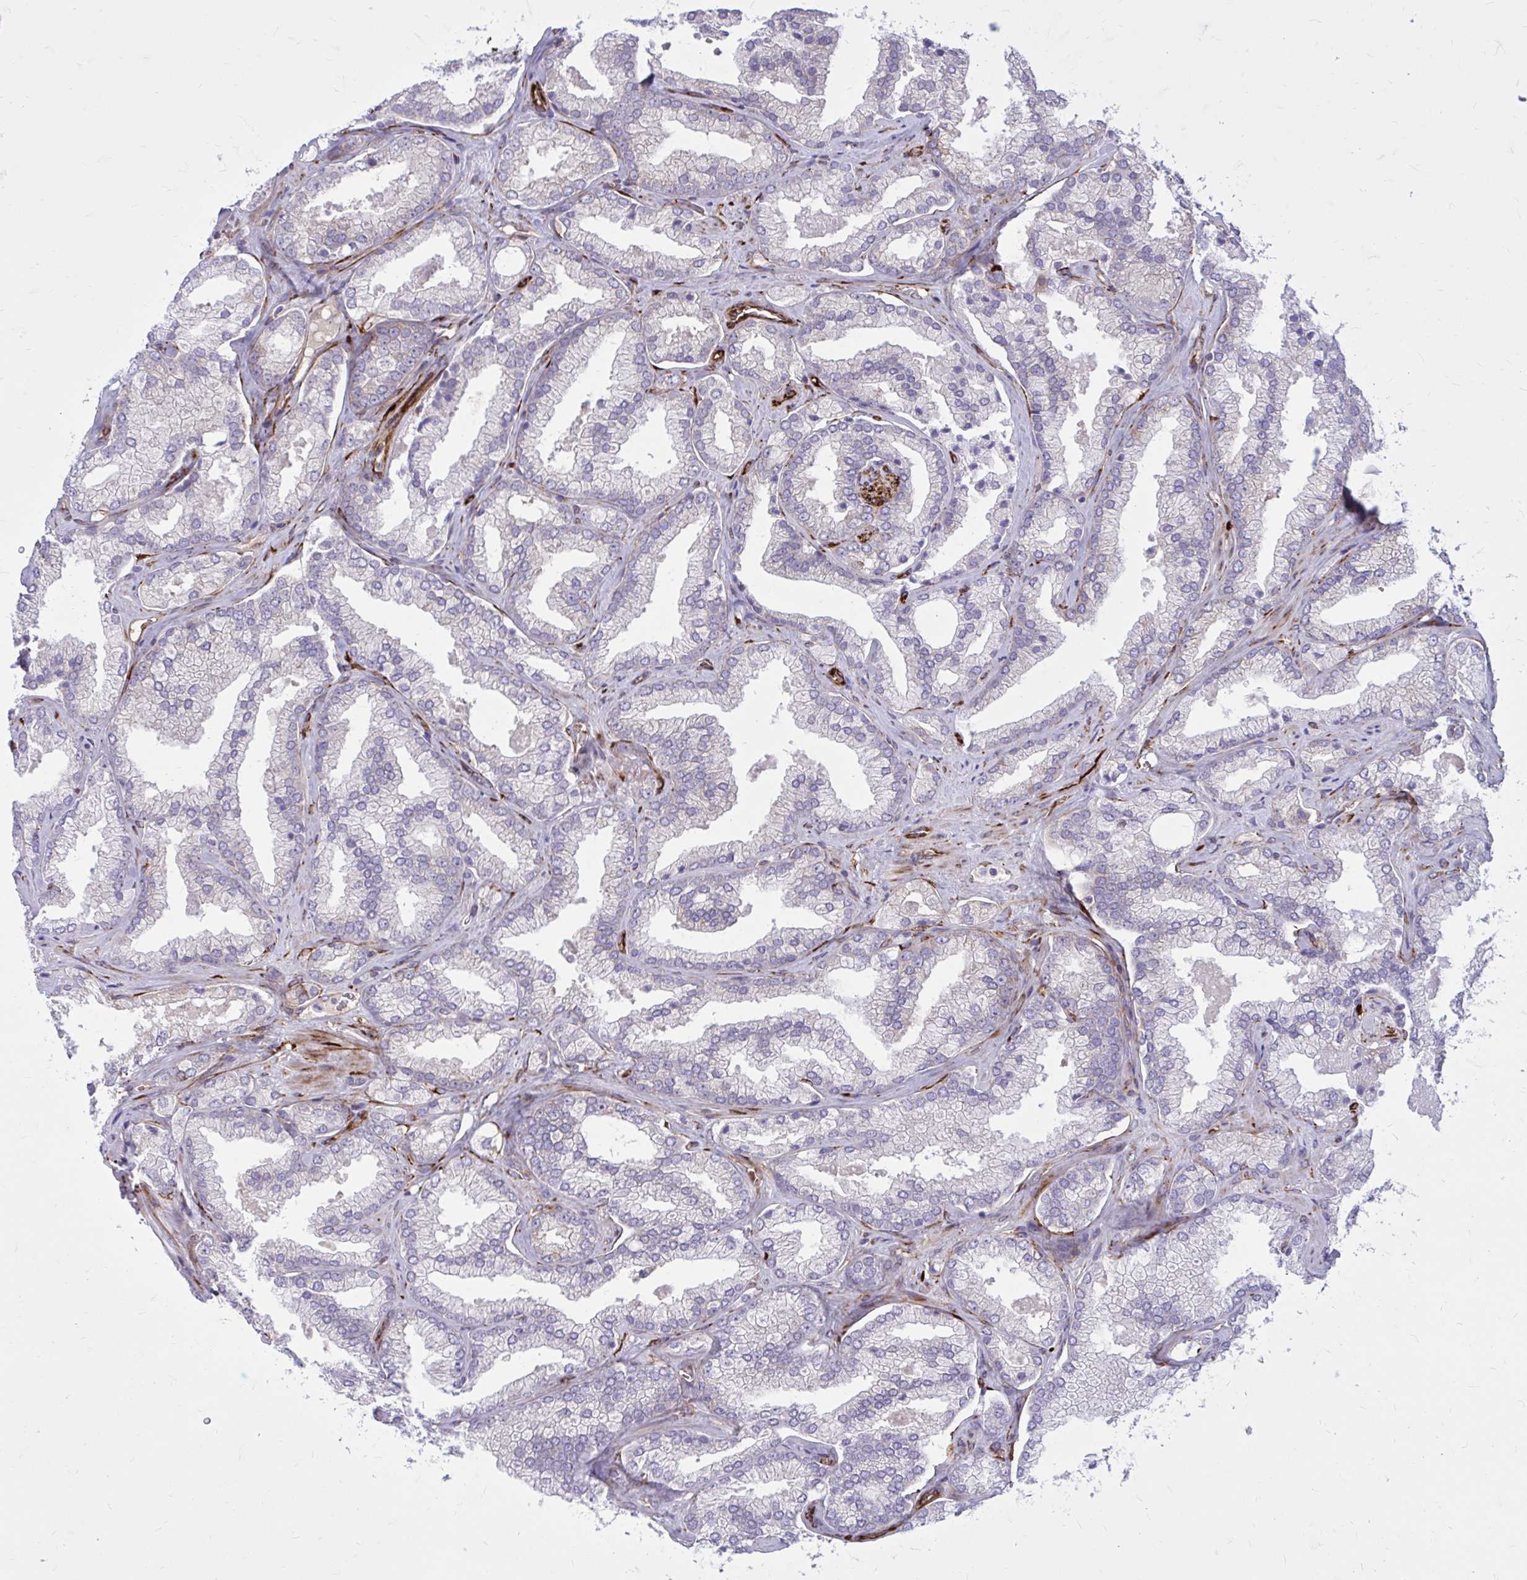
{"staining": {"intensity": "moderate", "quantity": "<25%", "location": "cytoplasmic/membranous"}, "tissue": "prostate cancer", "cell_type": "Tumor cells", "image_type": "cancer", "snomed": [{"axis": "morphology", "description": "Adenocarcinoma, High grade"}, {"axis": "topography", "description": "Prostate"}], "caption": "This micrograph exhibits prostate cancer stained with immunohistochemistry (IHC) to label a protein in brown. The cytoplasmic/membranous of tumor cells show moderate positivity for the protein. Nuclei are counter-stained blue.", "gene": "BEND5", "patient": {"sex": "male", "age": 68}}